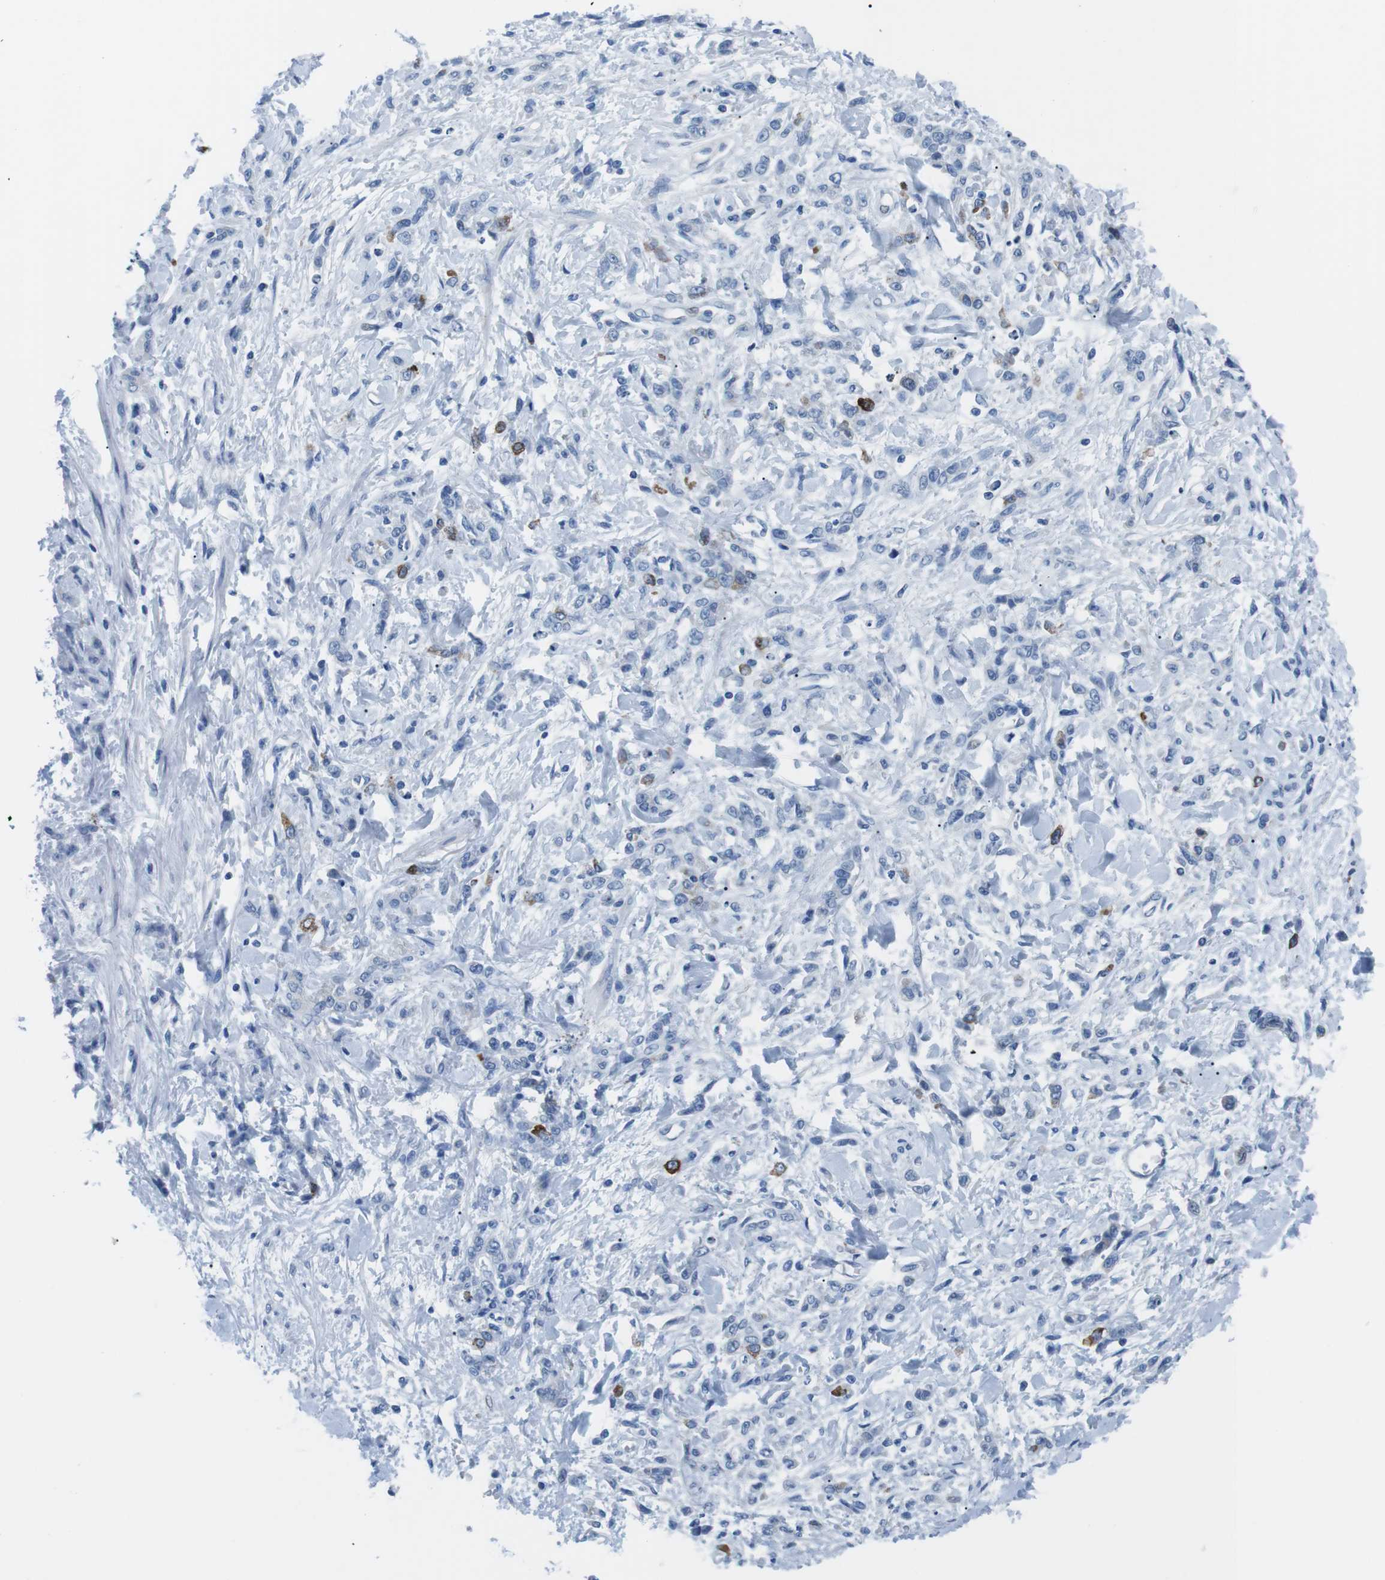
{"staining": {"intensity": "negative", "quantity": "none", "location": "none"}, "tissue": "stomach cancer", "cell_type": "Tumor cells", "image_type": "cancer", "snomed": [{"axis": "morphology", "description": "Normal tissue, NOS"}, {"axis": "morphology", "description": "Adenocarcinoma, NOS"}, {"axis": "topography", "description": "Stomach"}], "caption": "Immunohistochemical staining of stomach cancer exhibits no significant staining in tumor cells.", "gene": "MUC2", "patient": {"sex": "male", "age": 82}}